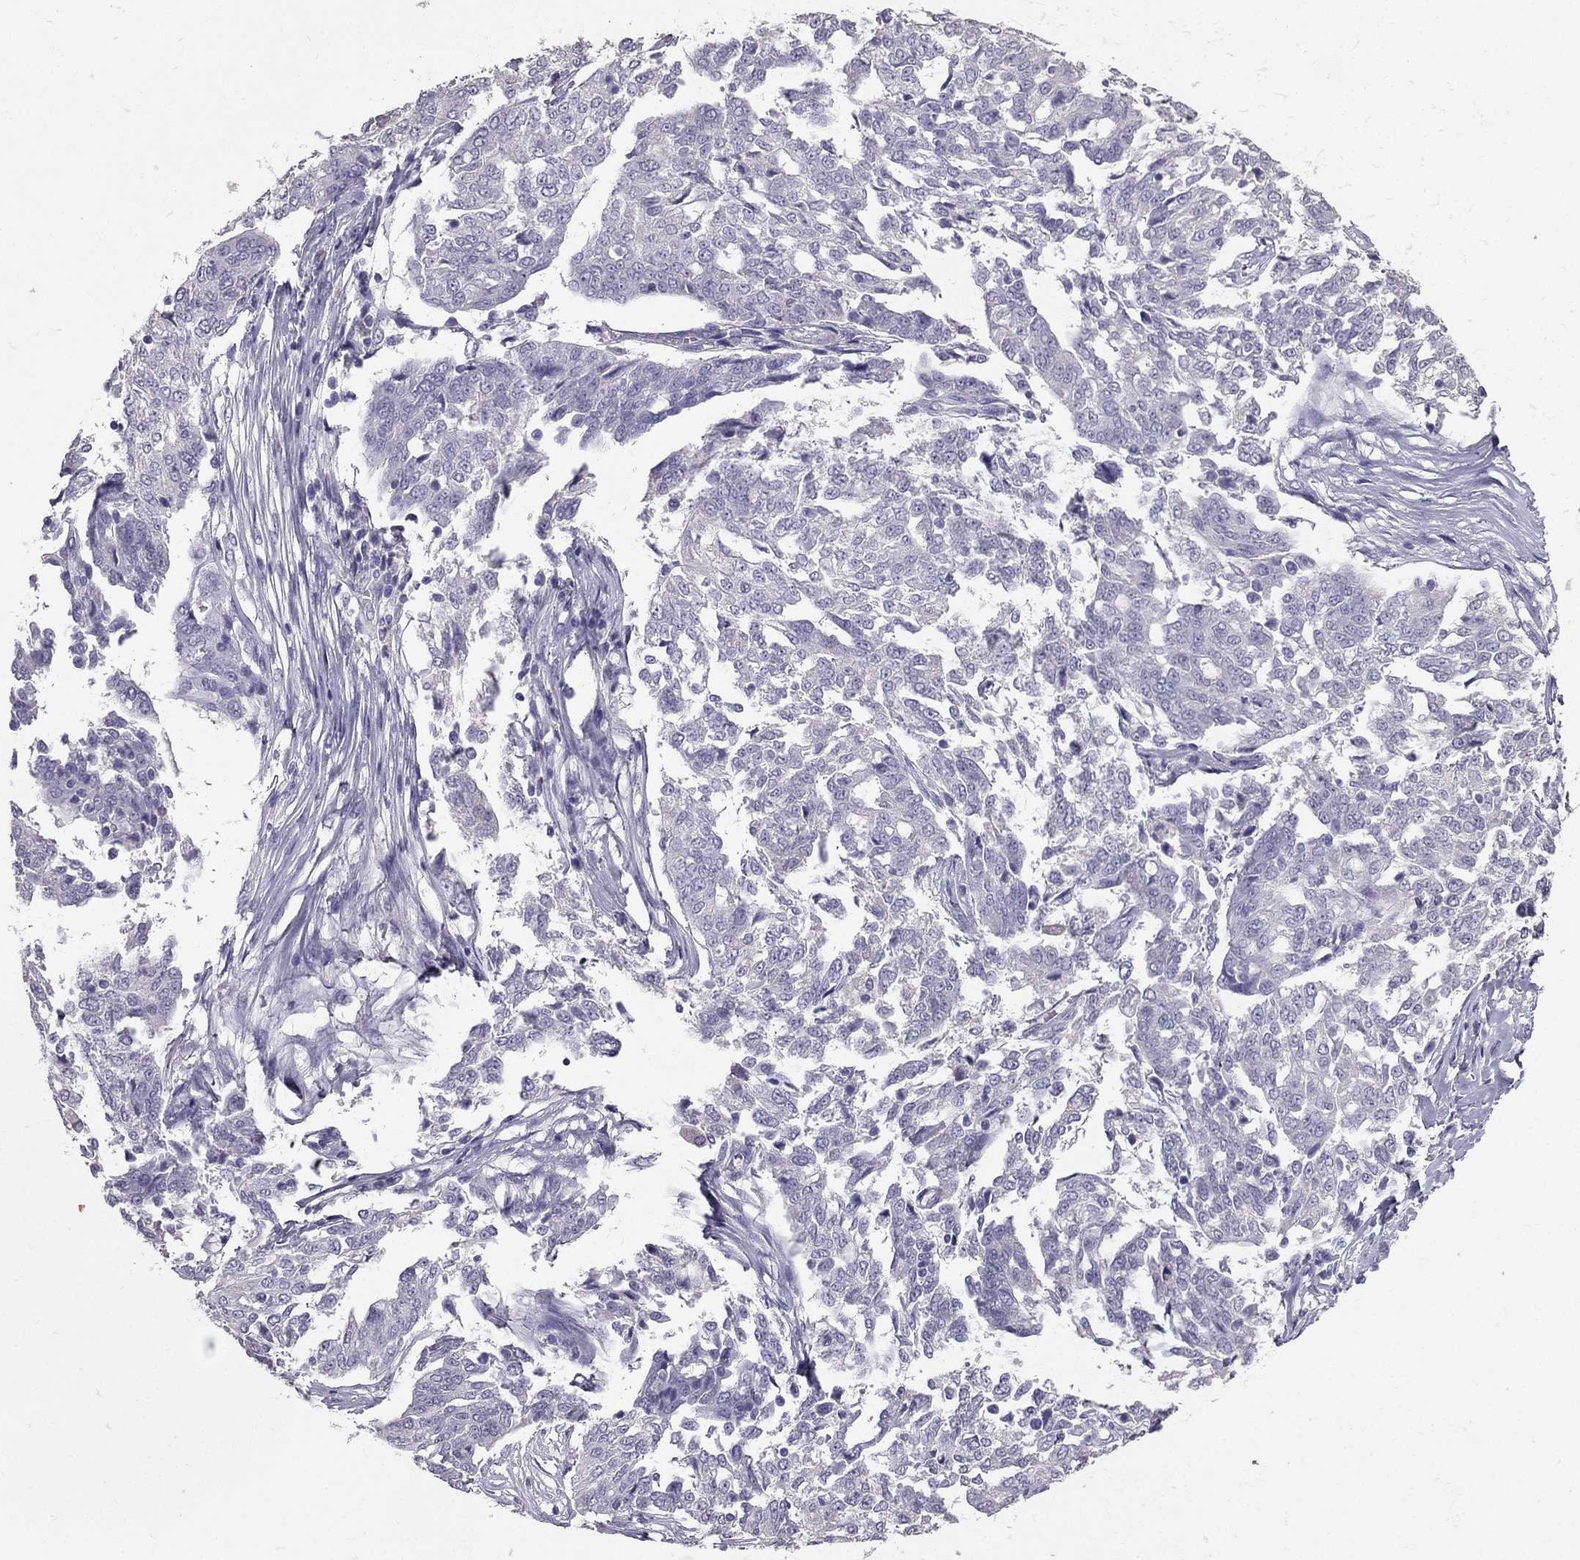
{"staining": {"intensity": "negative", "quantity": "none", "location": "none"}, "tissue": "ovarian cancer", "cell_type": "Tumor cells", "image_type": "cancer", "snomed": [{"axis": "morphology", "description": "Cystadenocarcinoma, serous, NOS"}, {"axis": "topography", "description": "Ovary"}], "caption": "IHC micrograph of neoplastic tissue: serous cystadenocarcinoma (ovarian) stained with DAB (3,3'-diaminobenzidine) shows no significant protein expression in tumor cells. (Stains: DAB (3,3'-diaminobenzidine) immunohistochemistry (IHC) with hematoxylin counter stain, Microscopy: brightfield microscopy at high magnification).", "gene": "SCG5", "patient": {"sex": "female", "age": 67}}